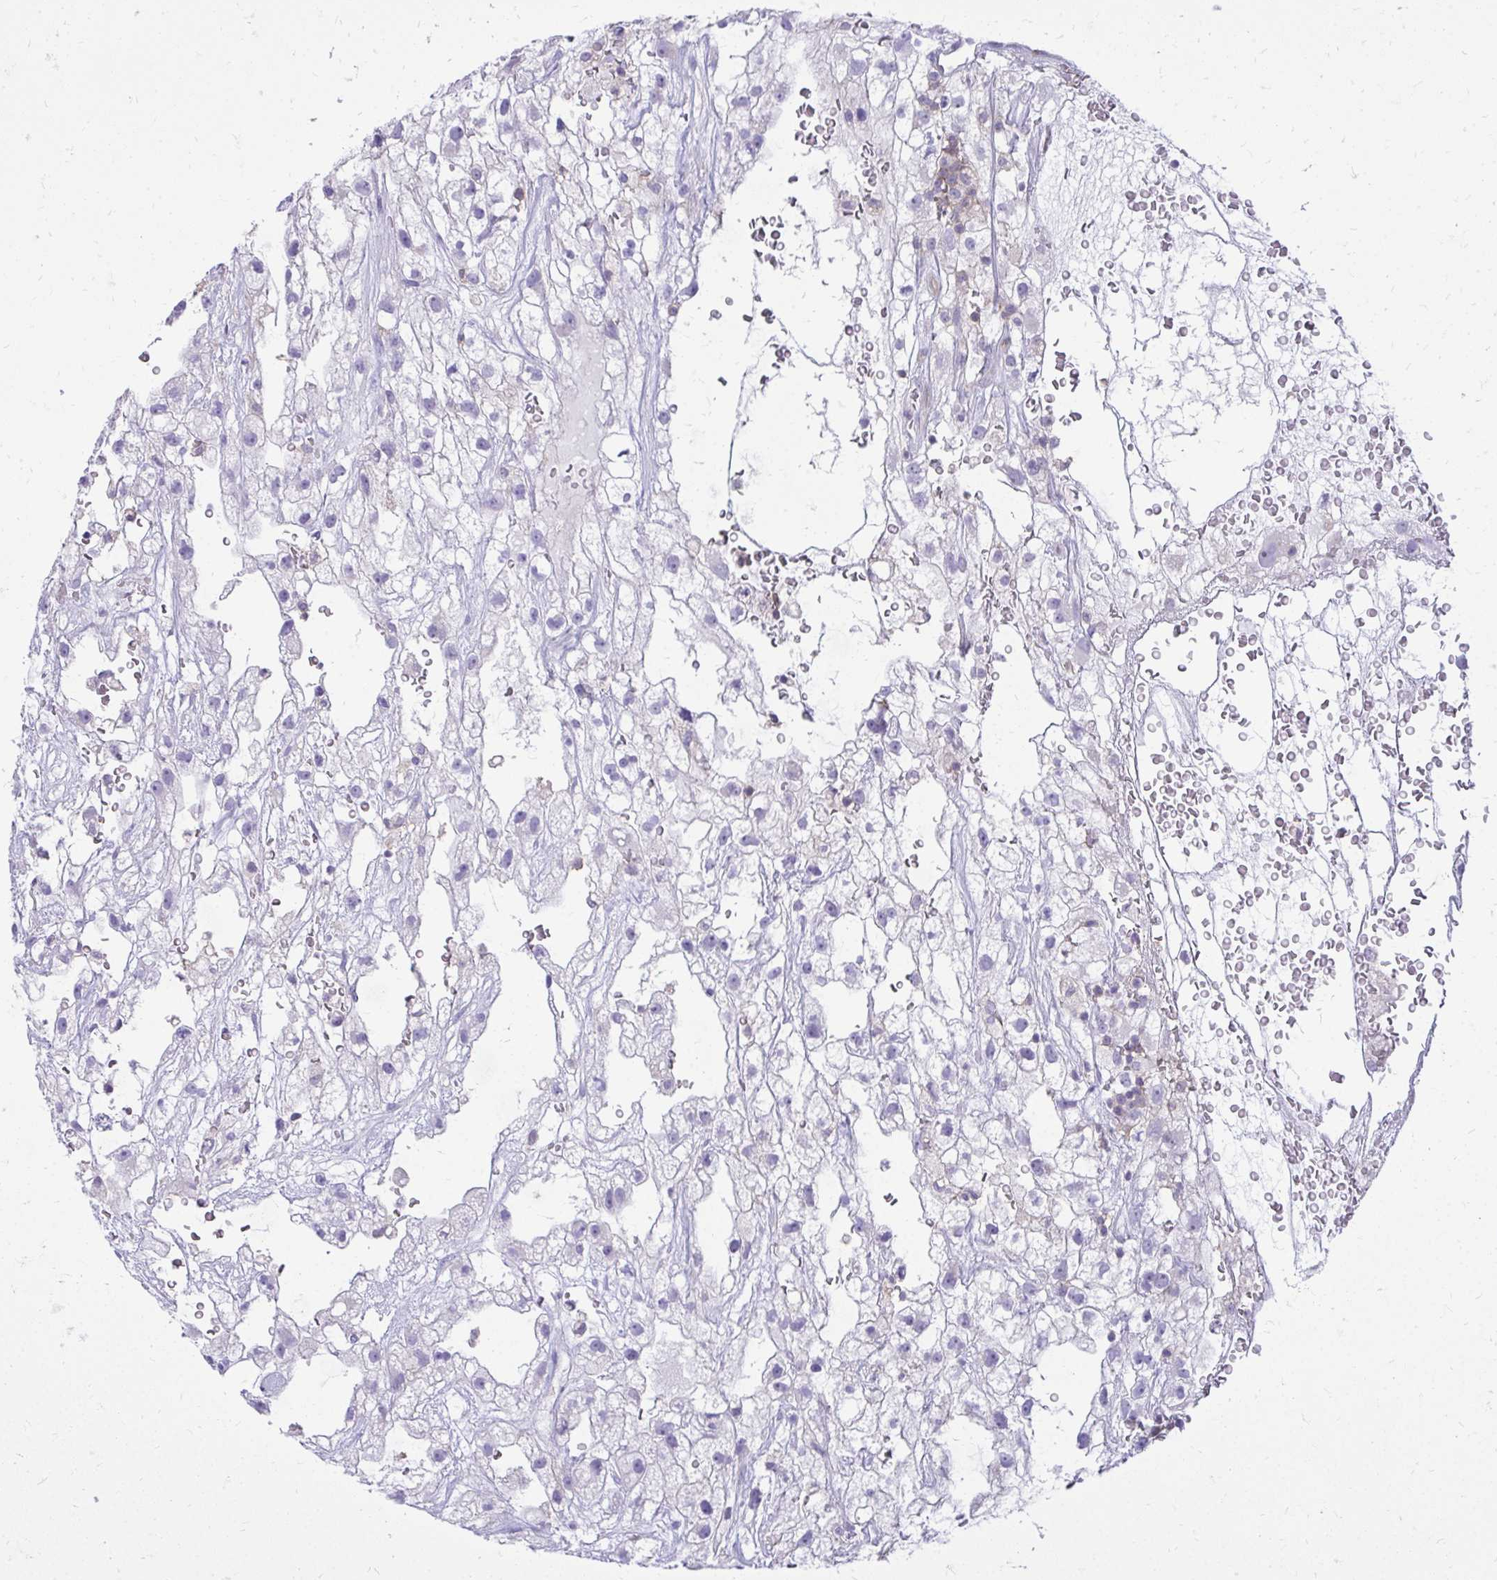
{"staining": {"intensity": "negative", "quantity": "none", "location": "none"}, "tissue": "renal cancer", "cell_type": "Tumor cells", "image_type": "cancer", "snomed": [{"axis": "morphology", "description": "Adenocarcinoma, NOS"}, {"axis": "topography", "description": "Kidney"}], "caption": "Human renal cancer stained for a protein using immunohistochemistry (IHC) reveals no positivity in tumor cells.", "gene": "GPRIN3", "patient": {"sex": "male", "age": 59}}